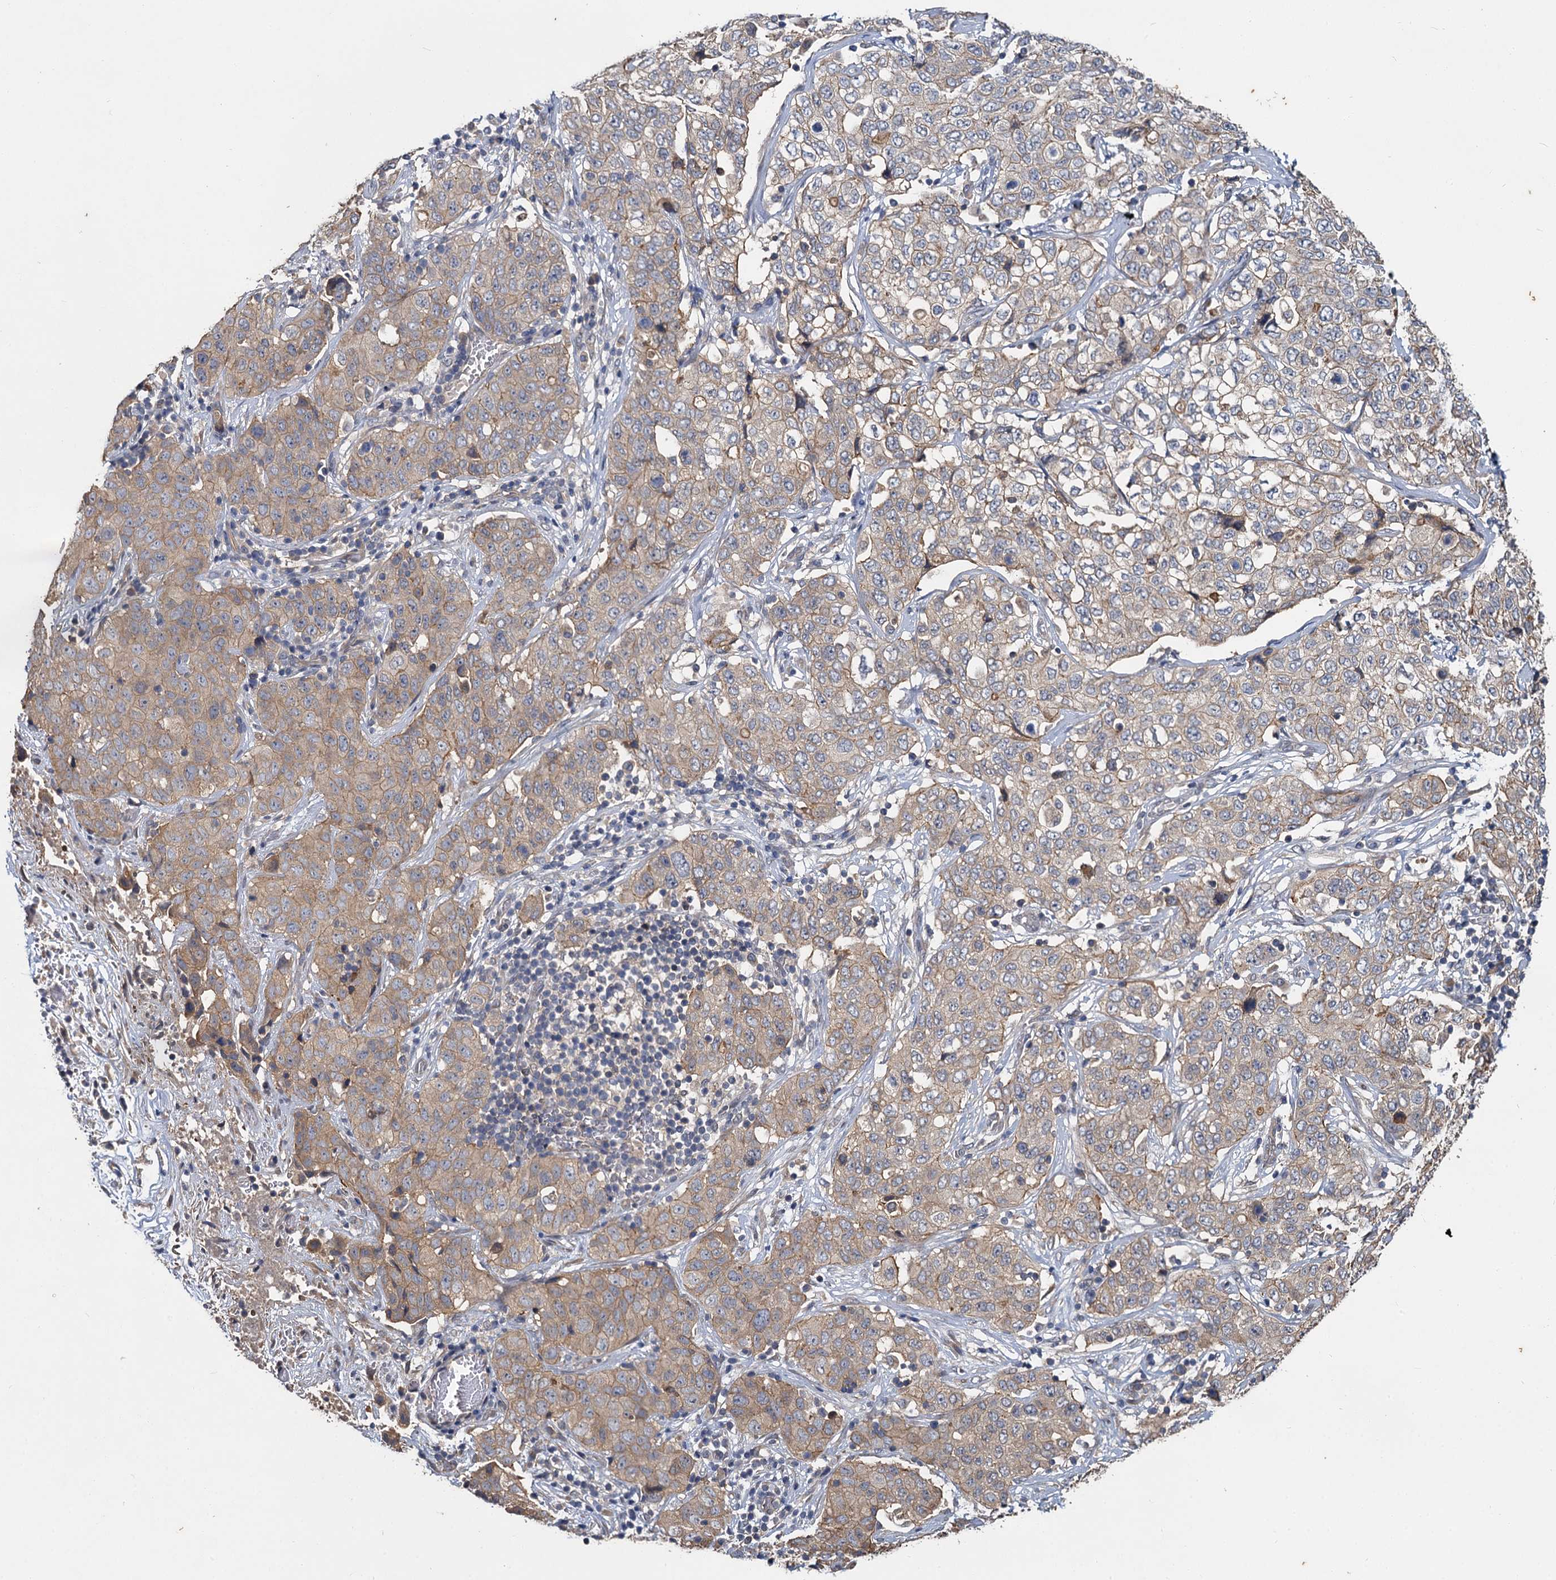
{"staining": {"intensity": "moderate", "quantity": ">75%", "location": "cytoplasmic/membranous"}, "tissue": "stomach cancer", "cell_type": "Tumor cells", "image_type": "cancer", "snomed": [{"axis": "morphology", "description": "Normal tissue, NOS"}, {"axis": "morphology", "description": "Adenocarcinoma, NOS"}, {"axis": "topography", "description": "Lymph node"}, {"axis": "topography", "description": "Stomach"}], "caption": "High-power microscopy captured an IHC micrograph of stomach cancer, revealing moderate cytoplasmic/membranous expression in approximately >75% of tumor cells. (IHC, brightfield microscopy, high magnification).", "gene": "ZNF324", "patient": {"sex": "male", "age": 48}}